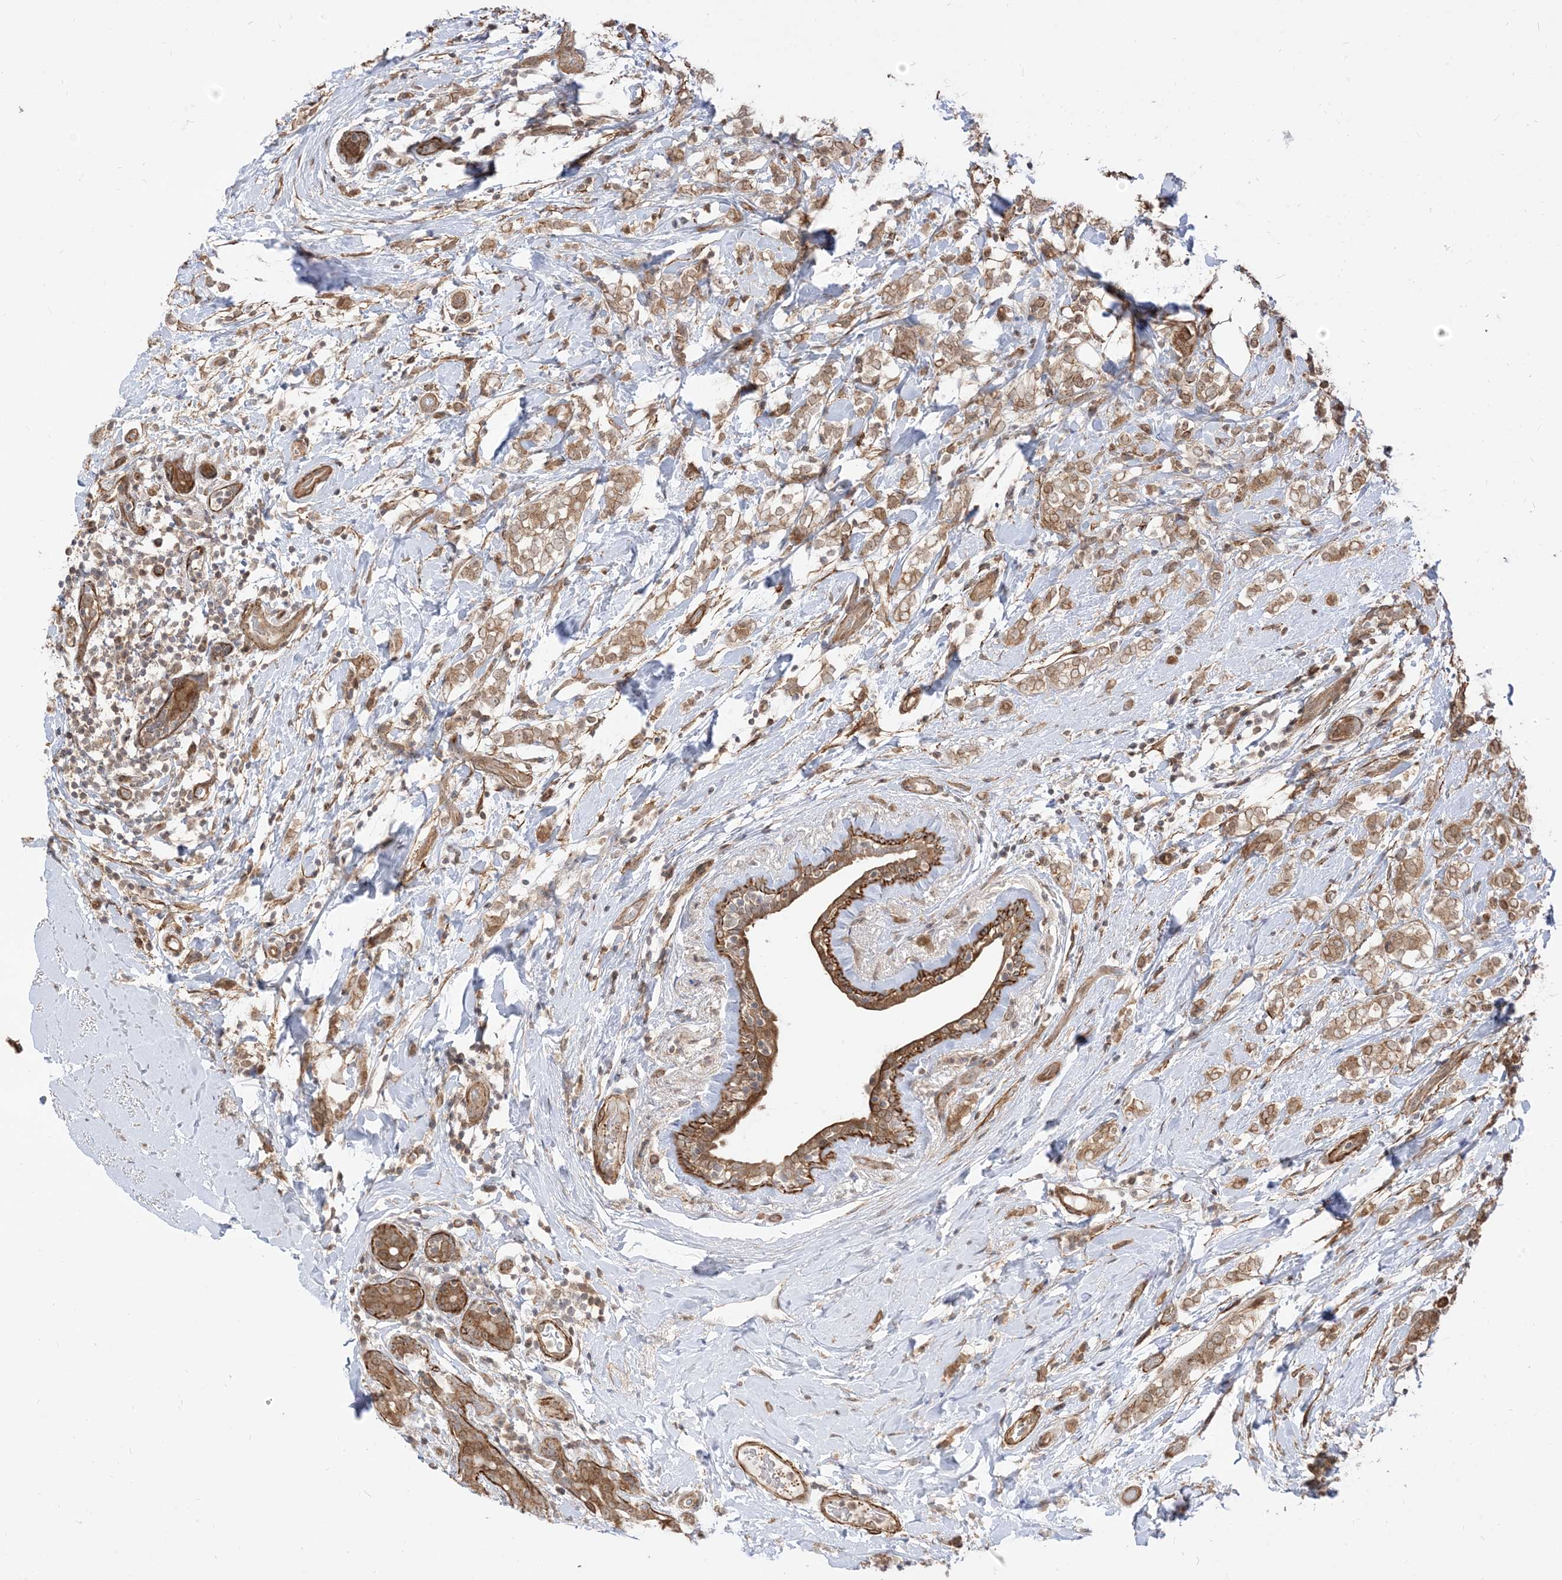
{"staining": {"intensity": "moderate", "quantity": ">75%", "location": "cytoplasmic/membranous"}, "tissue": "breast cancer", "cell_type": "Tumor cells", "image_type": "cancer", "snomed": [{"axis": "morphology", "description": "Normal tissue, NOS"}, {"axis": "morphology", "description": "Lobular carcinoma"}, {"axis": "topography", "description": "Breast"}], "caption": "This histopathology image demonstrates IHC staining of human breast lobular carcinoma, with medium moderate cytoplasmic/membranous staining in about >75% of tumor cells.", "gene": "TBCC", "patient": {"sex": "female", "age": 47}}